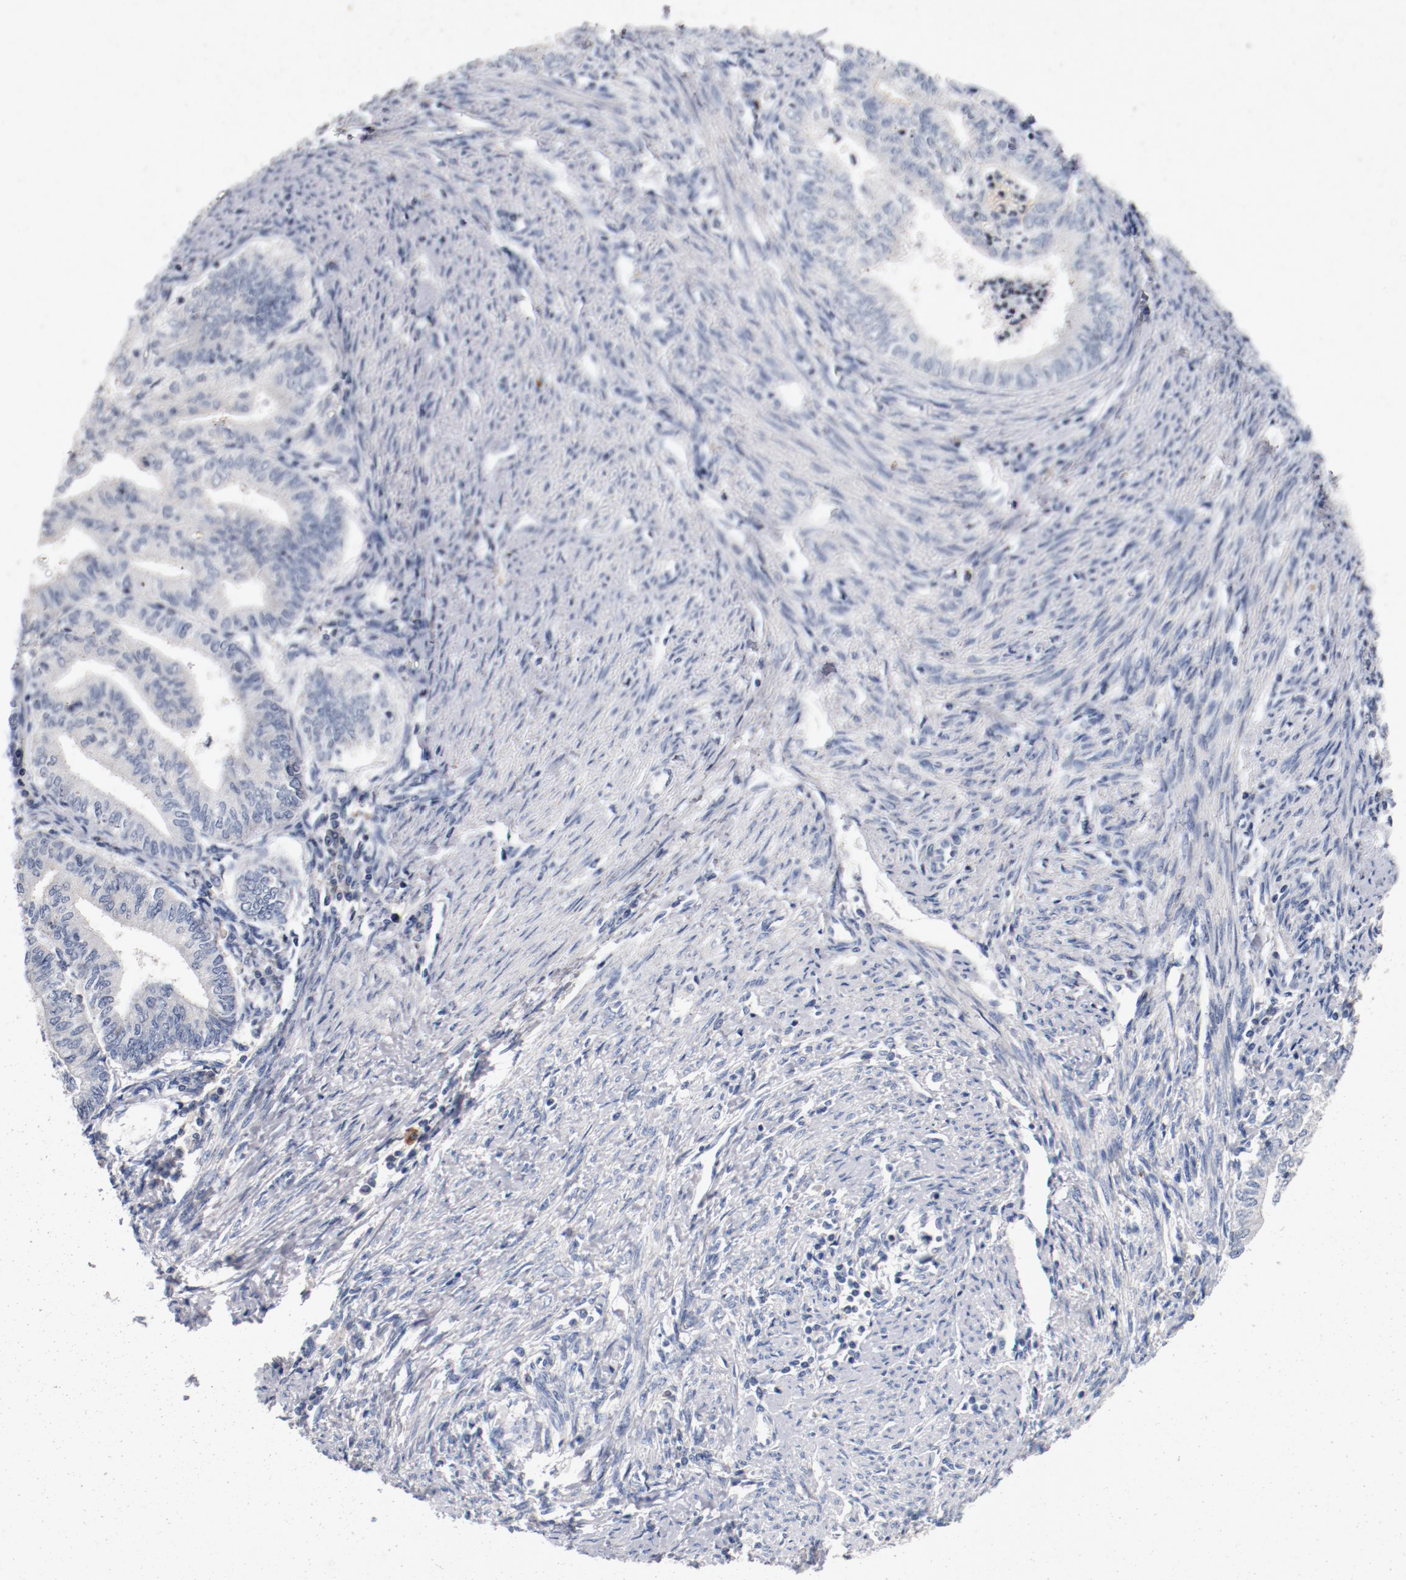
{"staining": {"intensity": "negative", "quantity": "none", "location": "none"}, "tissue": "endometrial cancer", "cell_type": "Tumor cells", "image_type": "cancer", "snomed": [{"axis": "morphology", "description": "Adenocarcinoma, NOS"}, {"axis": "topography", "description": "Endometrium"}], "caption": "Protein analysis of endometrial cancer (adenocarcinoma) exhibits no significant expression in tumor cells. Nuclei are stained in blue.", "gene": "PIM1", "patient": {"sex": "female", "age": 66}}